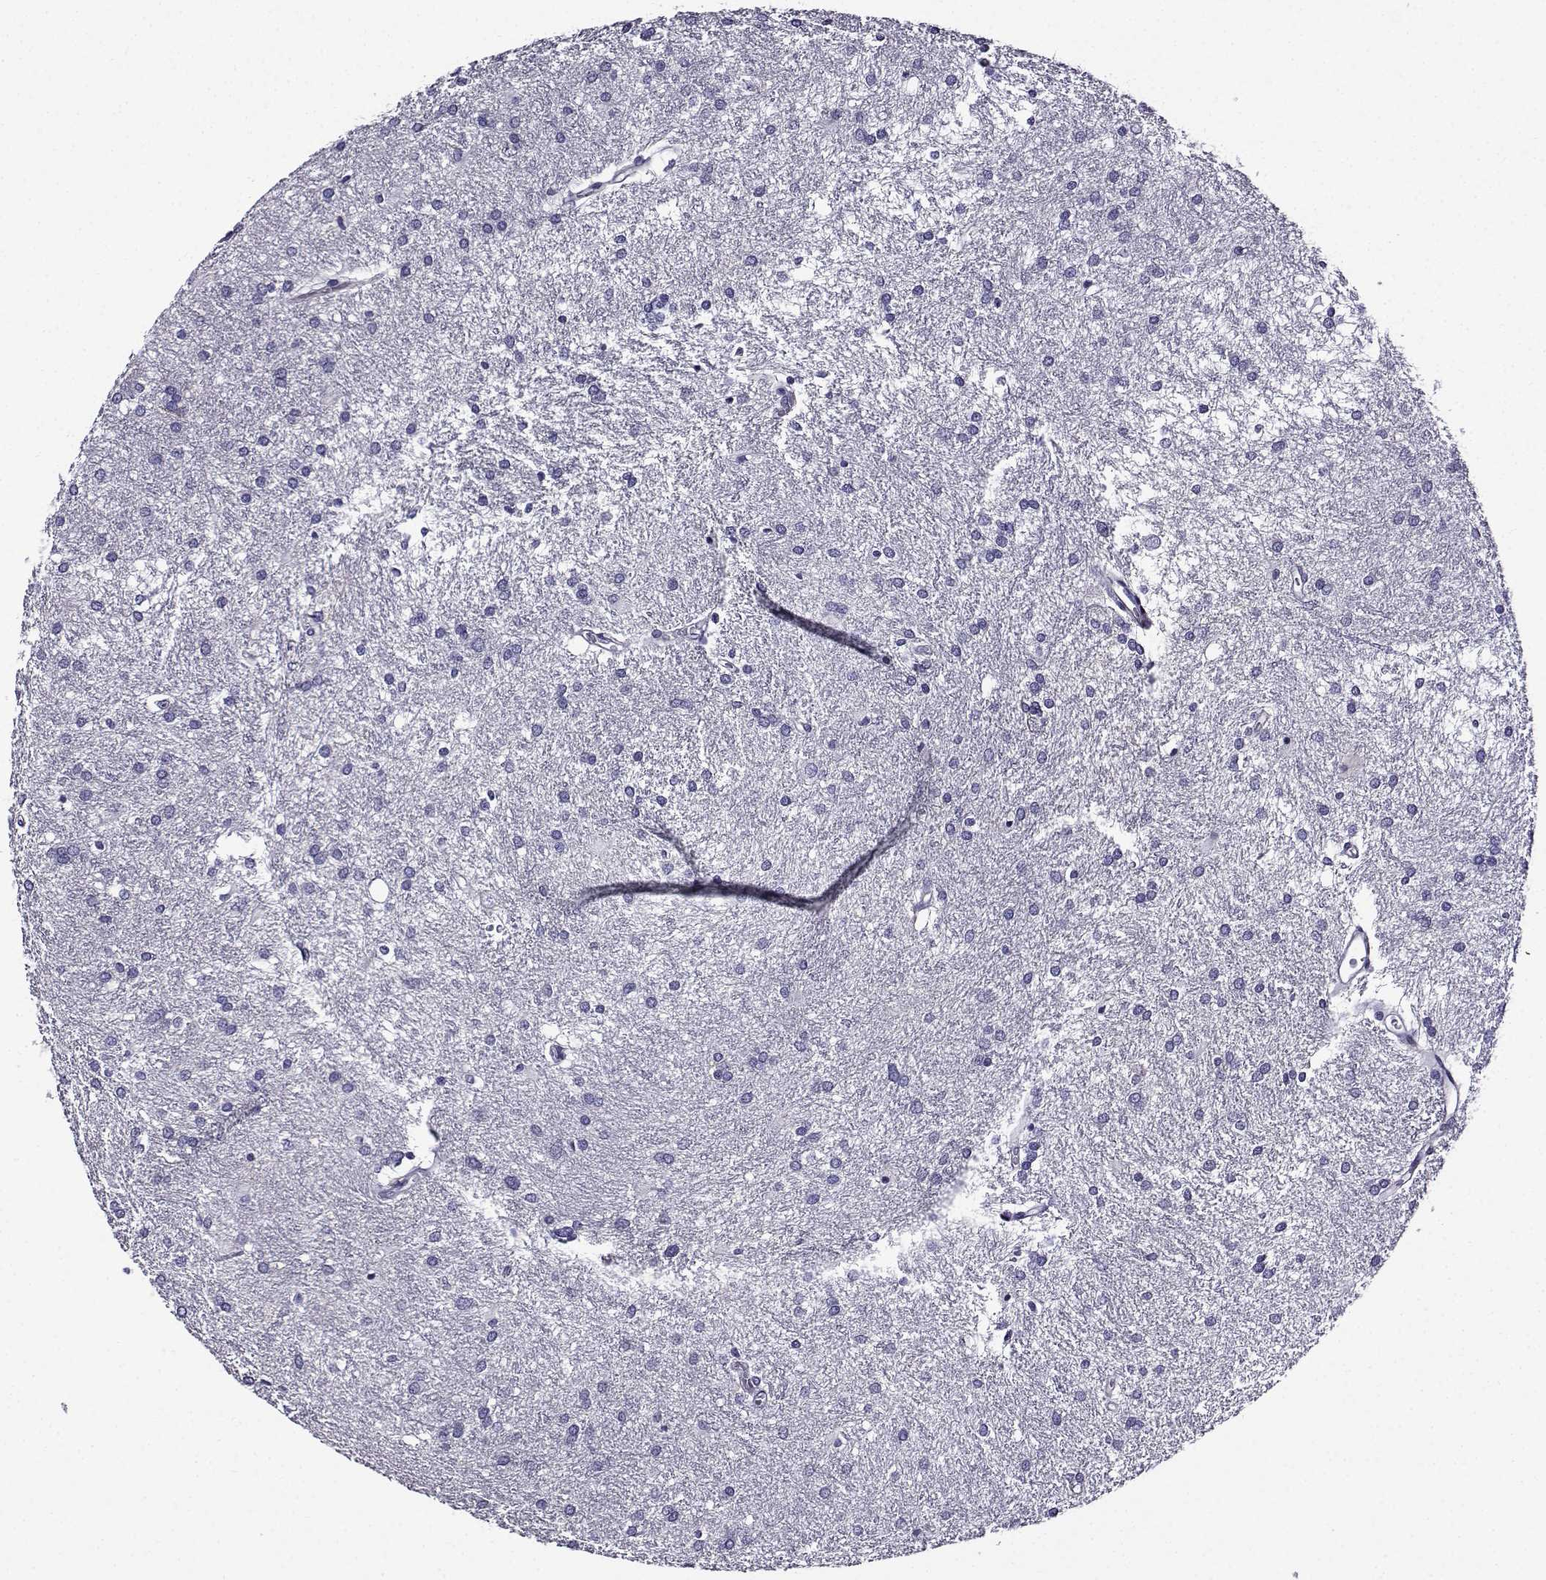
{"staining": {"intensity": "negative", "quantity": "none", "location": "none"}, "tissue": "glioma", "cell_type": "Tumor cells", "image_type": "cancer", "snomed": [{"axis": "morphology", "description": "Glioma, malignant, Low grade"}, {"axis": "topography", "description": "Brain"}], "caption": "Malignant glioma (low-grade) stained for a protein using immunohistochemistry exhibits no staining tumor cells.", "gene": "TMEM266", "patient": {"sex": "female", "age": 32}}